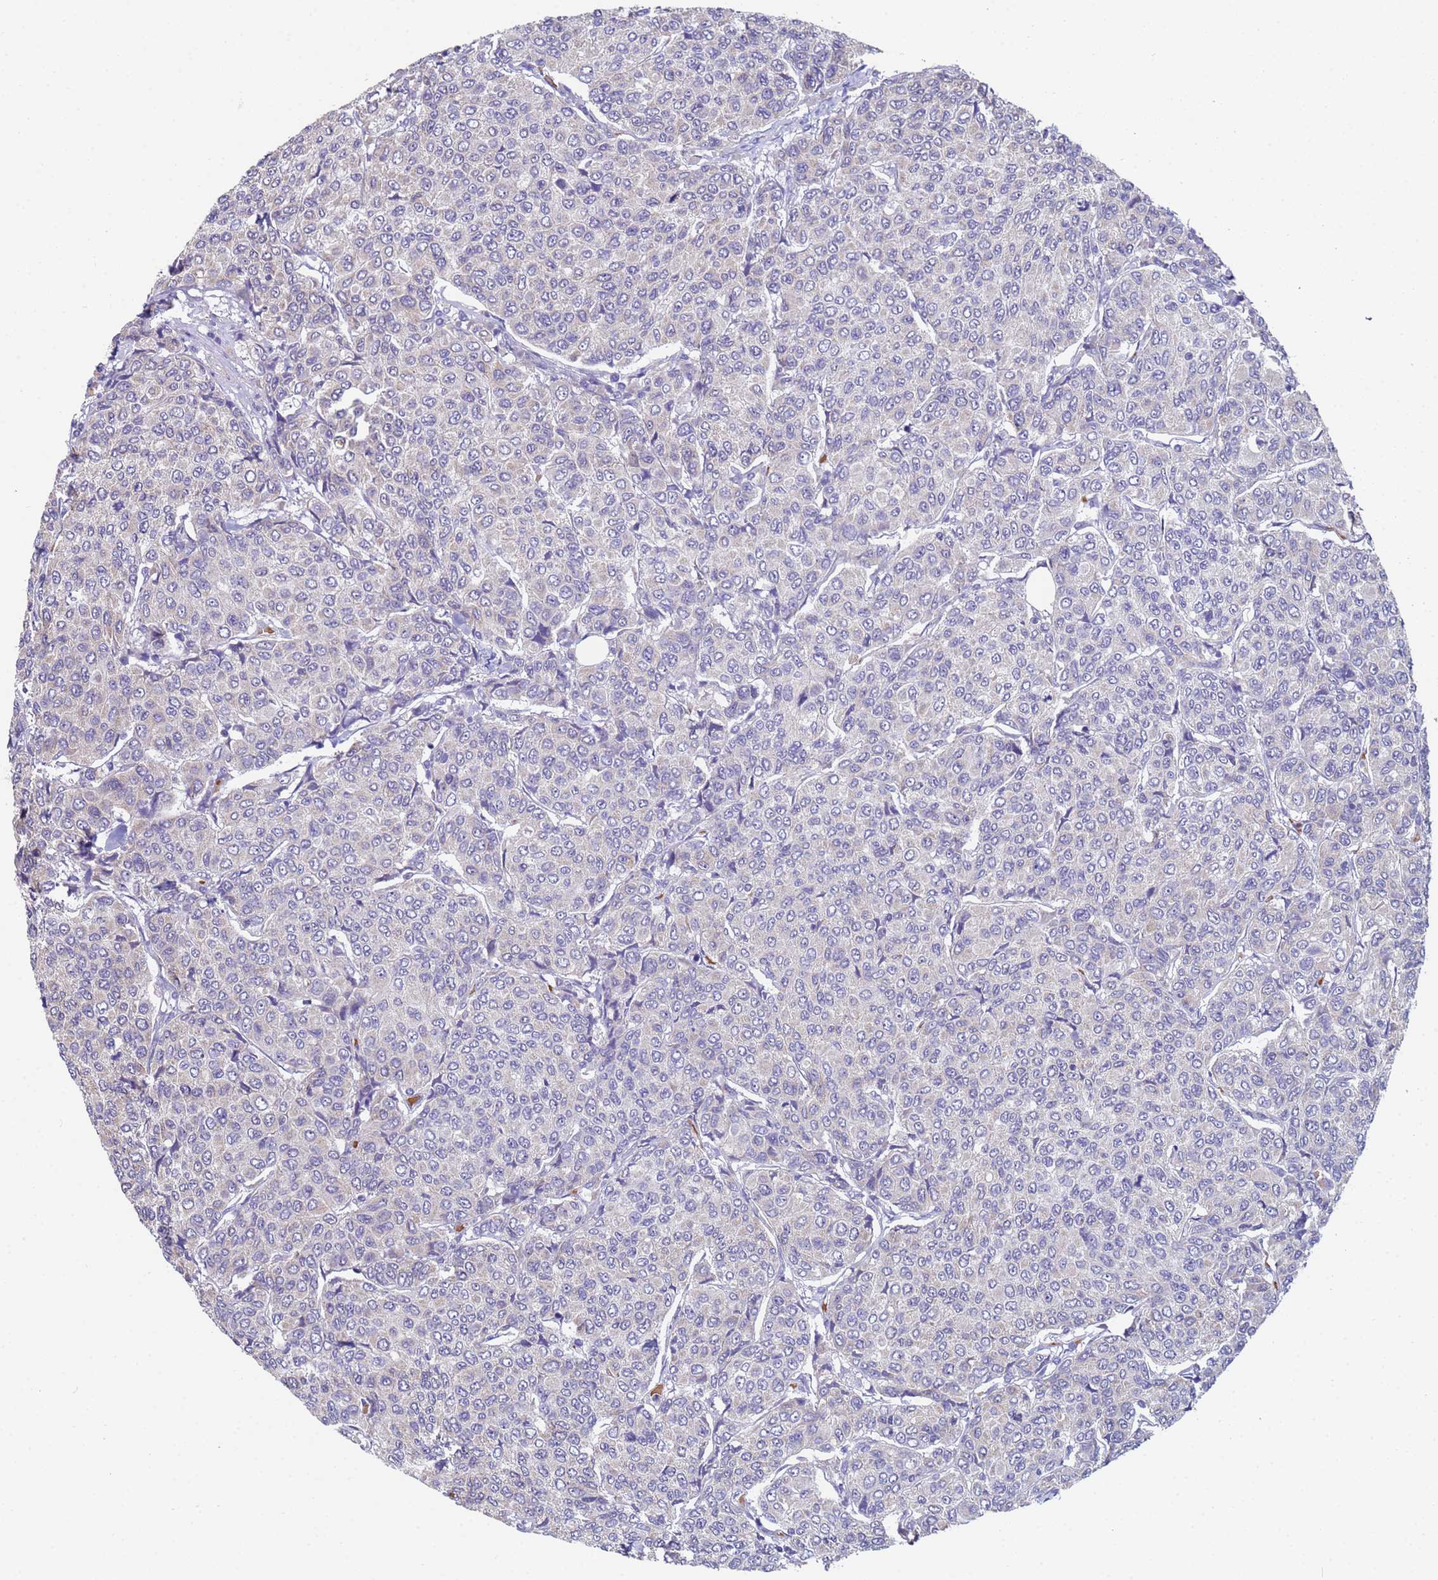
{"staining": {"intensity": "negative", "quantity": "none", "location": "none"}, "tissue": "breast cancer", "cell_type": "Tumor cells", "image_type": "cancer", "snomed": [{"axis": "morphology", "description": "Duct carcinoma"}, {"axis": "topography", "description": "Breast"}], "caption": "The histopathology image exhibits no significant expression in tumor cells of breast cancer.", "gene": "CLHC1", "patient": {"sex": "female", "age": 55}}